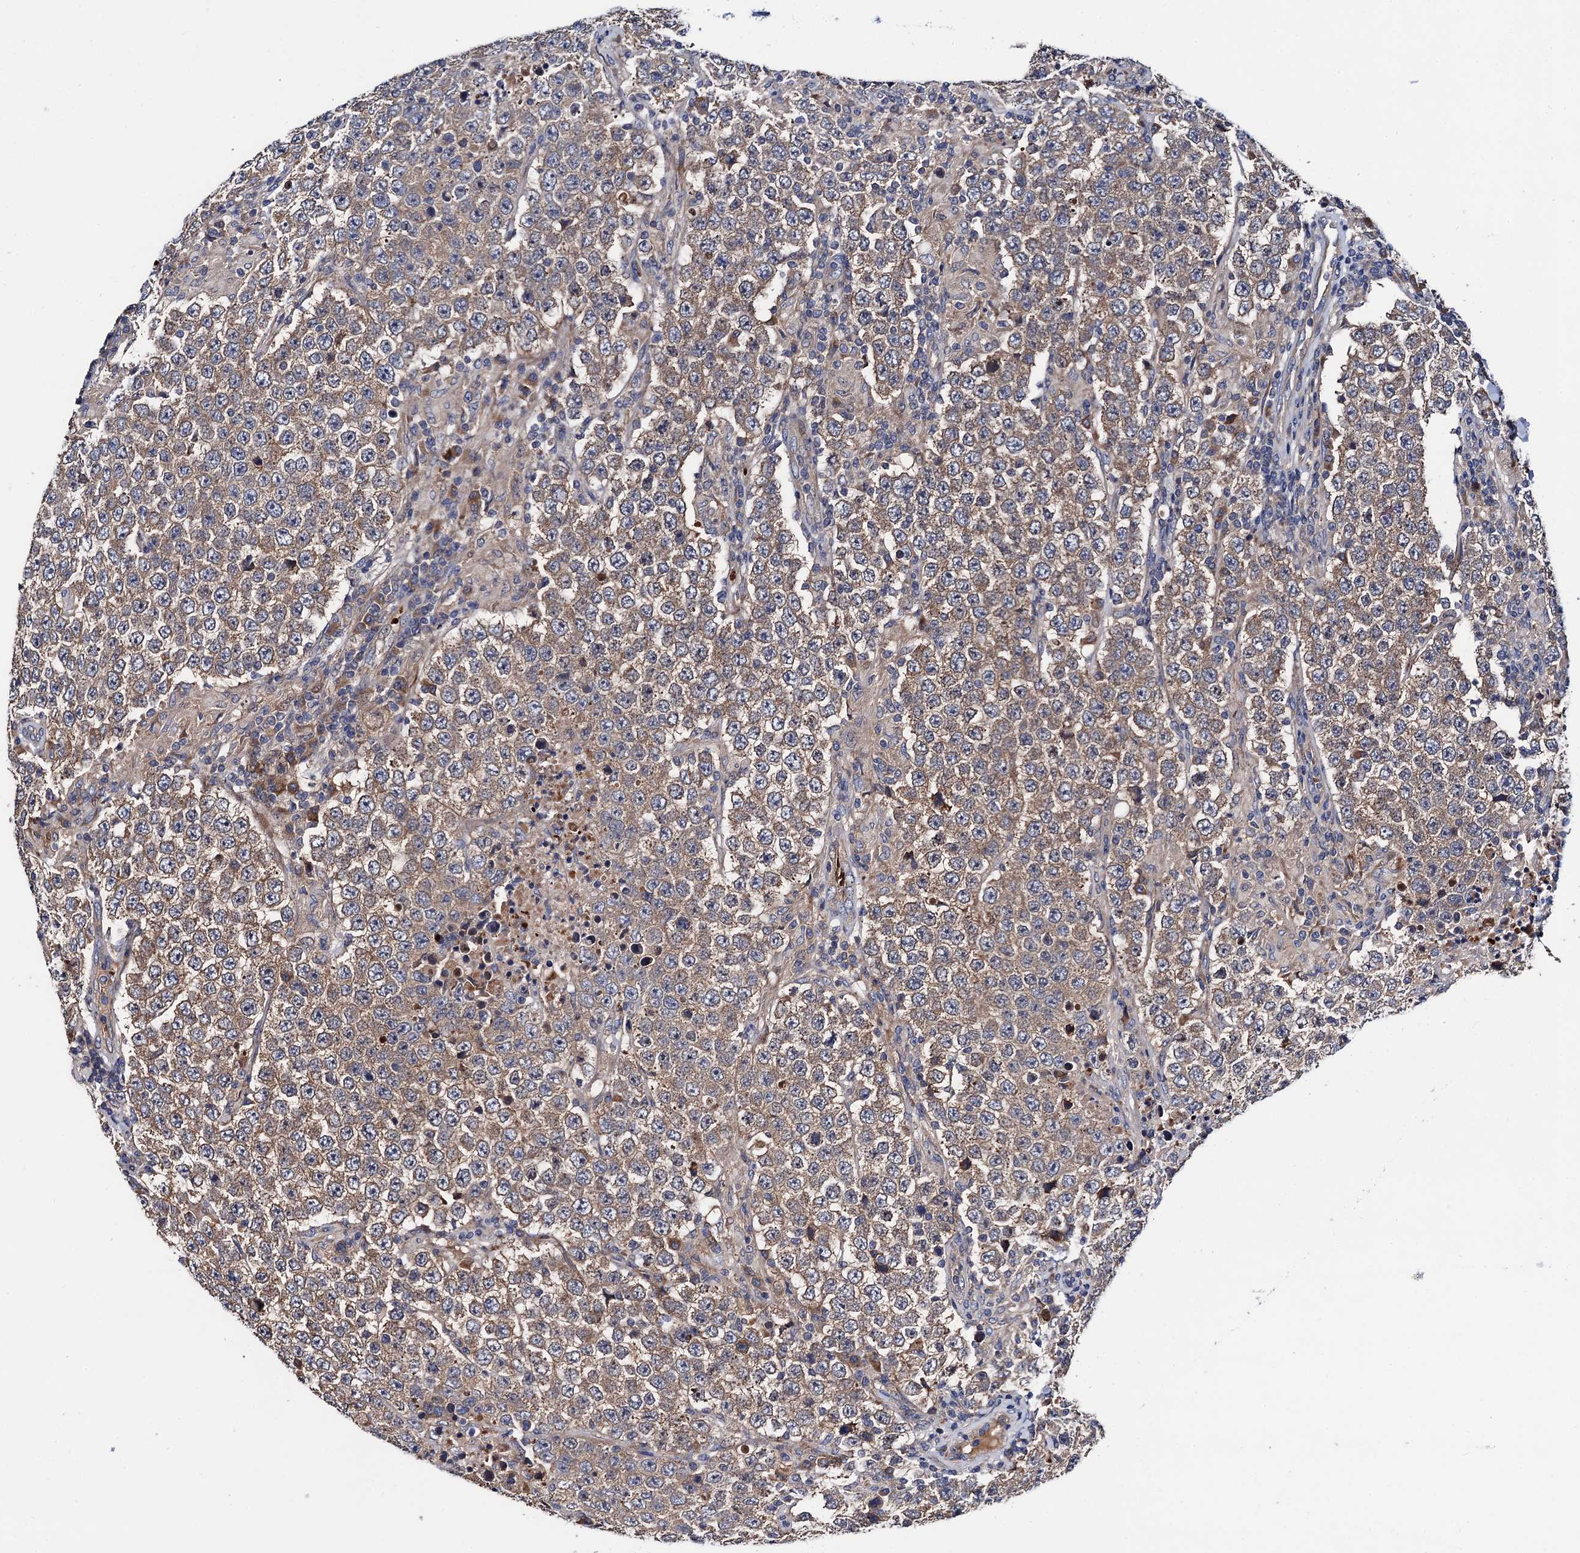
{"staining": {"intensity": "weak", "quantity": ">75%", "location": "cytoplasmic/membranous"}, "tissue": "testis cancer", "cell_type": "Tumor cells", "image_type": "cancer", "snomed": [{"axis": "morphology", "description": "Normal tissue, NOS"}, {"axis": "morphology", "description": "Urothelial carcinoma, High grade"}, {"axis": "morphology", "description": "Seminoma, NOS"}, {"axis": "morphology", "description": "Carcinoma, Embryonal, NOS"}, {"axis": "topography", "description": "Urinary bladder"}, {"axis": "topography", "description": "Testis"}], "caption": "This is a micrograph of immunohistochemistry staining of testis cancer, which shows weak staining in the cytoplasmic/membranous of tumor cells.", "gene": "TRMT112", "patient": {"sex": "male", "age": 41}}